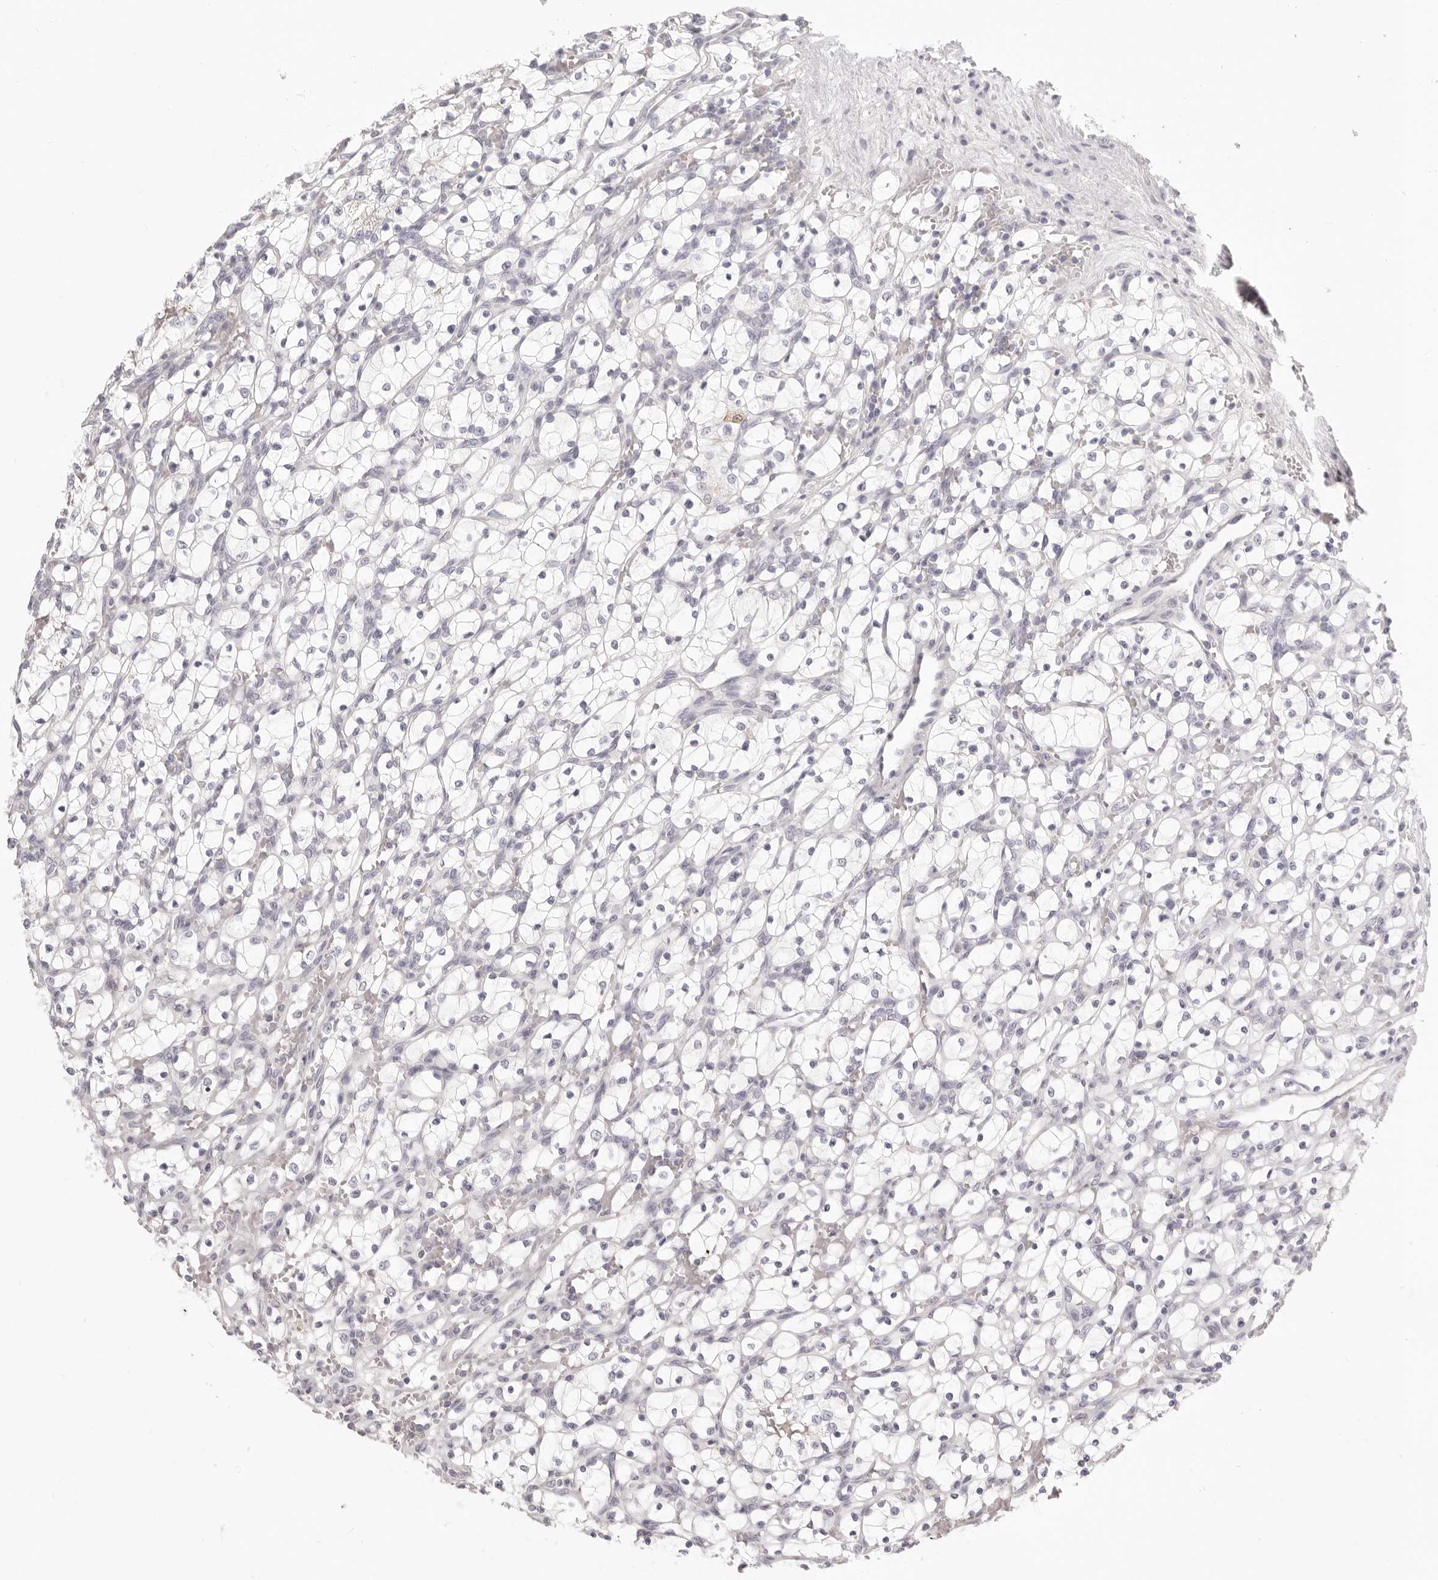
{"staining": {"intensity": "negative", "quantity": "none", "location": "none"}, "tissue": "renal cancer", "cell_type": "Tumor cells", "image_type": "cancer", "snomed": [{"axis": "morphology", "description": "Adenocarcinoma, NOS"}, {"axis": "topography", "description": "Kidney"}], "caption": "Immunohistochemical staining of renal adenocarcinoma exhibits no significant staining in tumor cells.", "gene": "FABP1", "patient": {"sex": "female", "age": 69}}